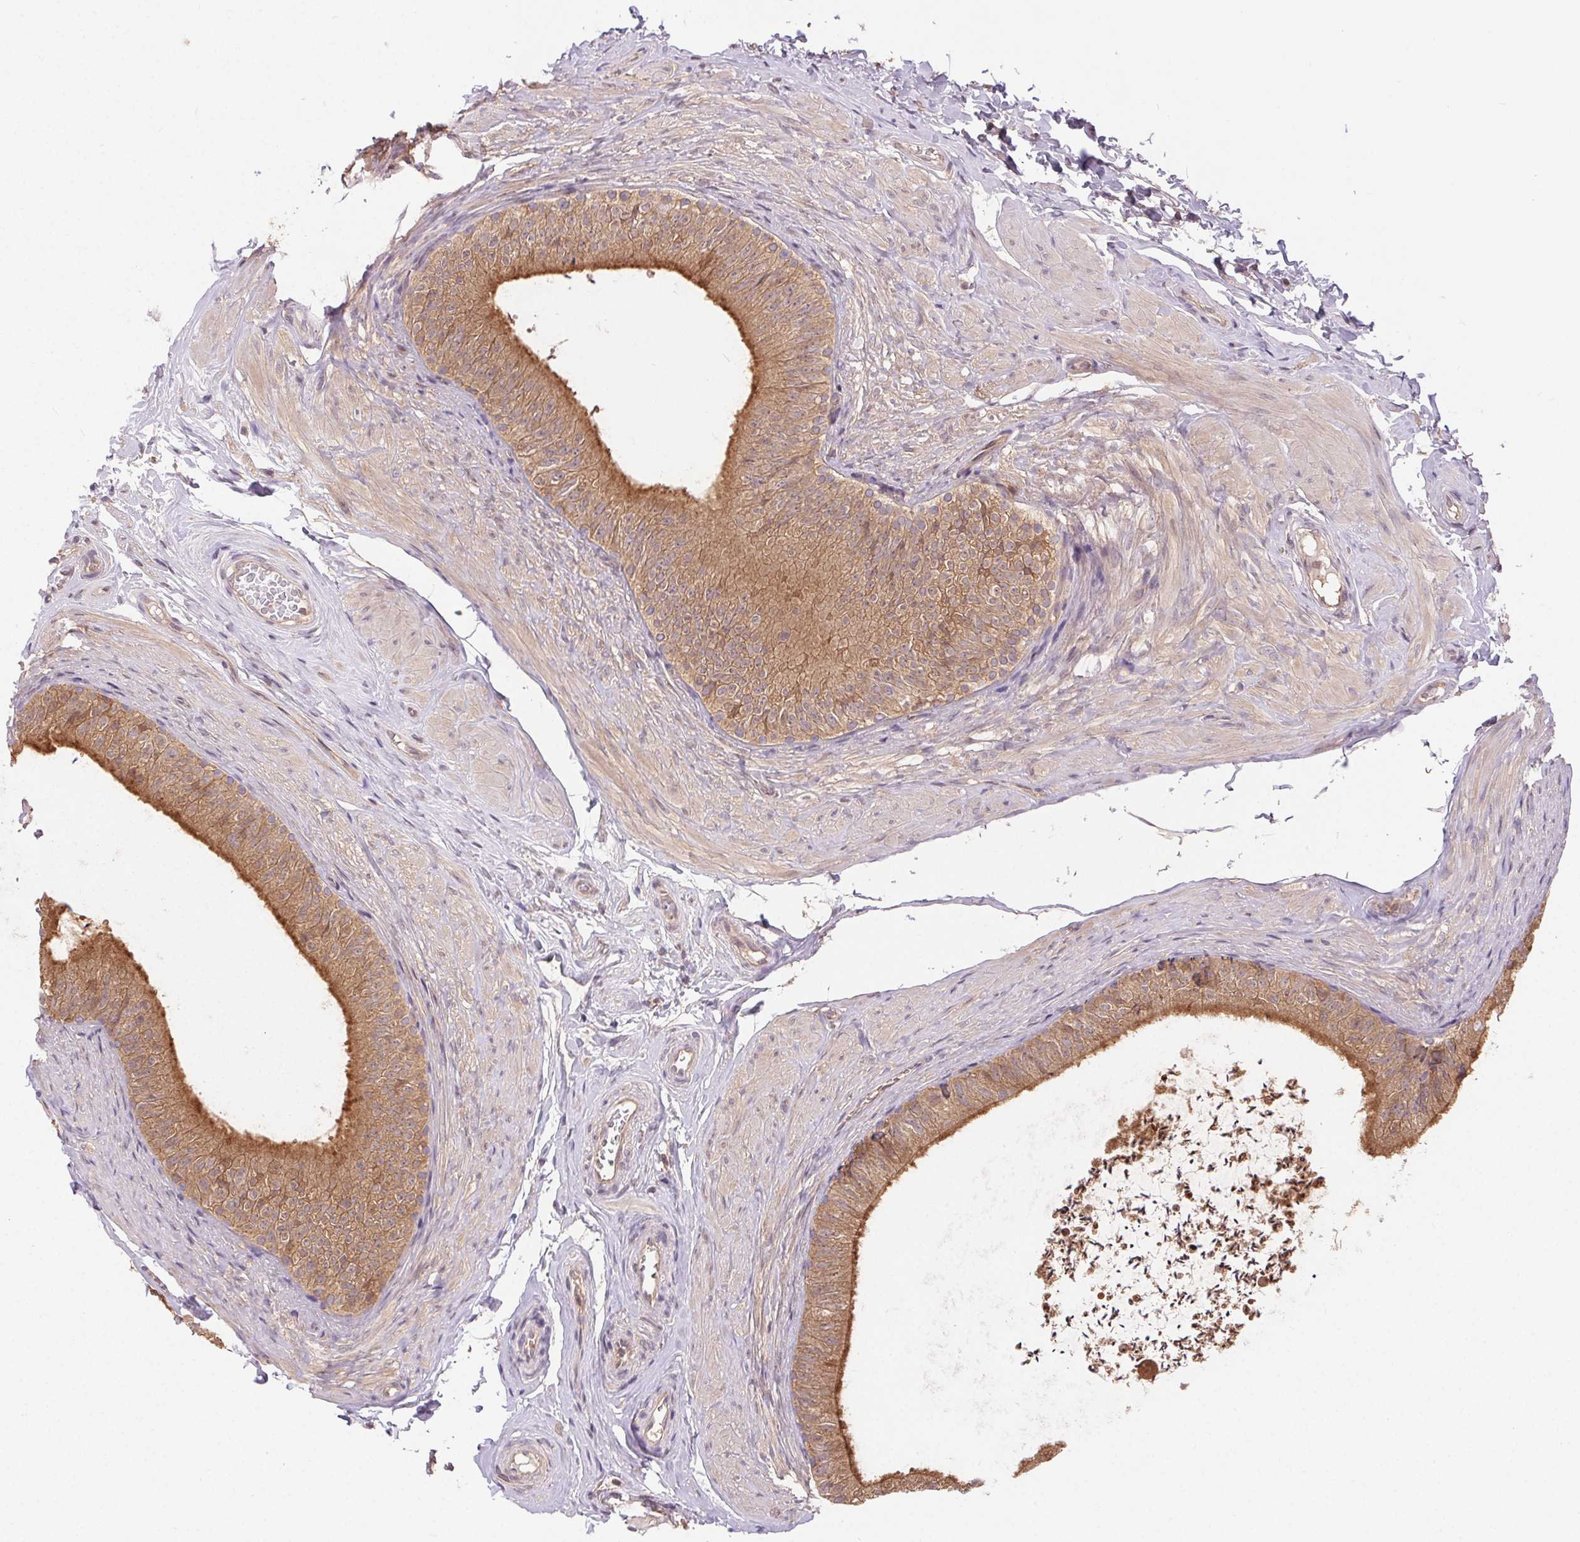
{"staining": {"intensity": "moderate", "quantity": ">75%", "location": "cytoplasmic/membranous"}, "tissue": "epididymis", "cell_type": "Glandular cells", "image_type": "normal", "snomed": [{"axis": "morphology", "description": "Normal tissue, NOS"}, {"axis": "topography", "description": "Epididymis, spermatic cord, NOS"}, {"axis": "topography", "description": "Epididymis"}, {"axis": "topography", "description": "Peripheral nerve tissue"}], "caption": "Protein analysis of normal epididymis exhibits moderate cytoplasmic/membranous expression in about >75% of glandular cells. The protein of interest is shown in brown color, while the nuclei are stained blue.", "gene": "GDI1", "patient": {"sex": "male", "age": 29}}